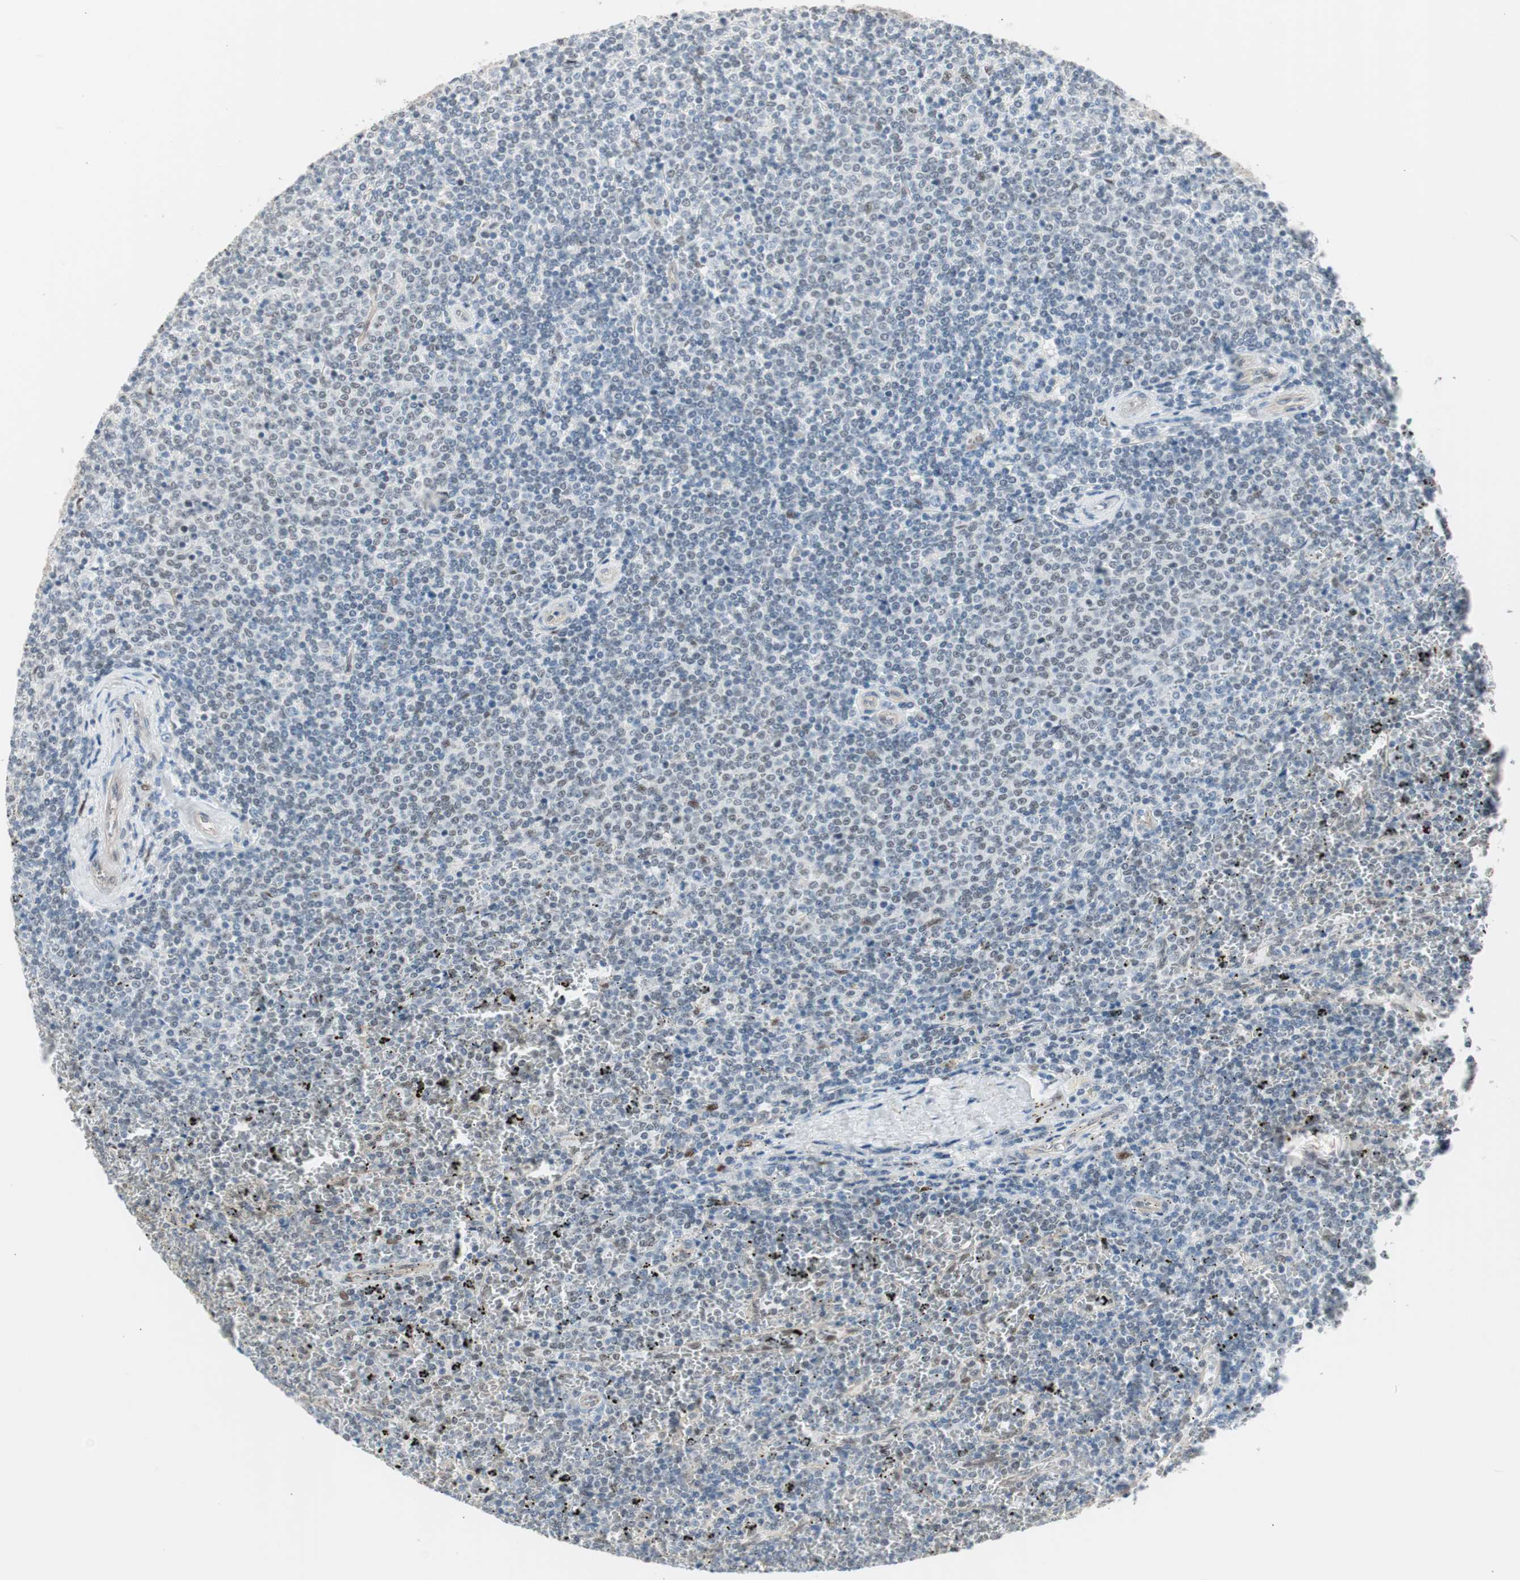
{"staining": {"intensity": "weak", "quantity": "25%-75%", "location": "nuclear"}, "tissue": "lymphoma", "cell_type": "Tumor cells", "image_type": "cancer", "snomed": [{"axis": "morphology", "description": "Malignant lymphoma, non-Hodgkin's type, Low grade"}, {"axis": "topography", "description": "Spleen"}], "caption": "Immunohistochemistry (IHC) of lymphoma shows low levels of weak nuclear expression in about 25%-75% of tumor cells.", "gene": "PML", "patient": {"sex": "female", "age": 77}}